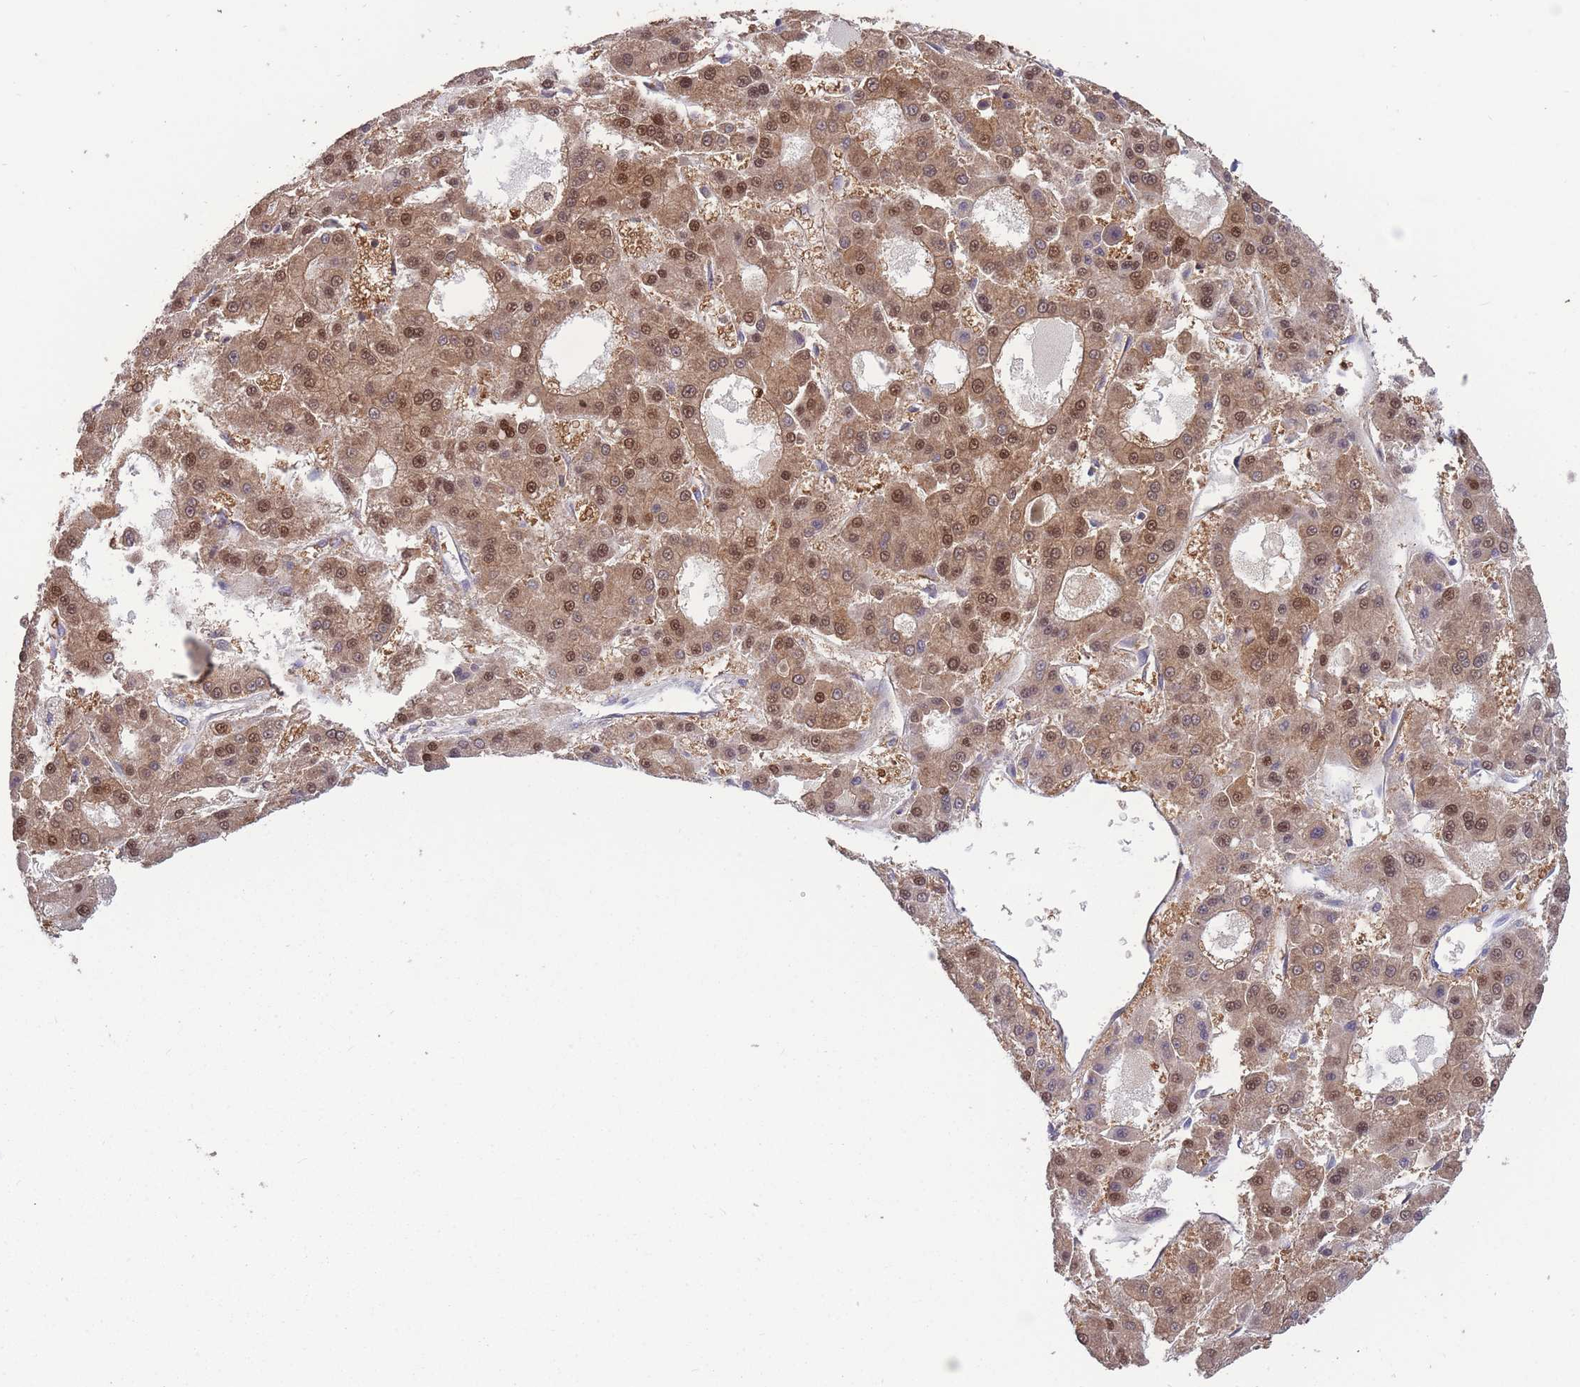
{"staining": {"intensity": "moderate", "quantity": ">75%", "location": "cytoplasmic/membranous,nuclear"}, "tissue": "liver cancer", "cell_type": "Tumor cells", "image_type": "cancer", "snomed": [{"axis": "morphology", "description": "Carcinoma, Hepatocellular, NOS"}, {"axis": "topography", "description": "Liver"}], "caption": "A medium amount of moderate cytoplasmic/membranous and nuclear staining is seen in approximately >75% of tumor cells in liver hepatocellular carcinoma tissue.", "gene": "GMIP", "patient": {"sex": "male", "age": 70}}